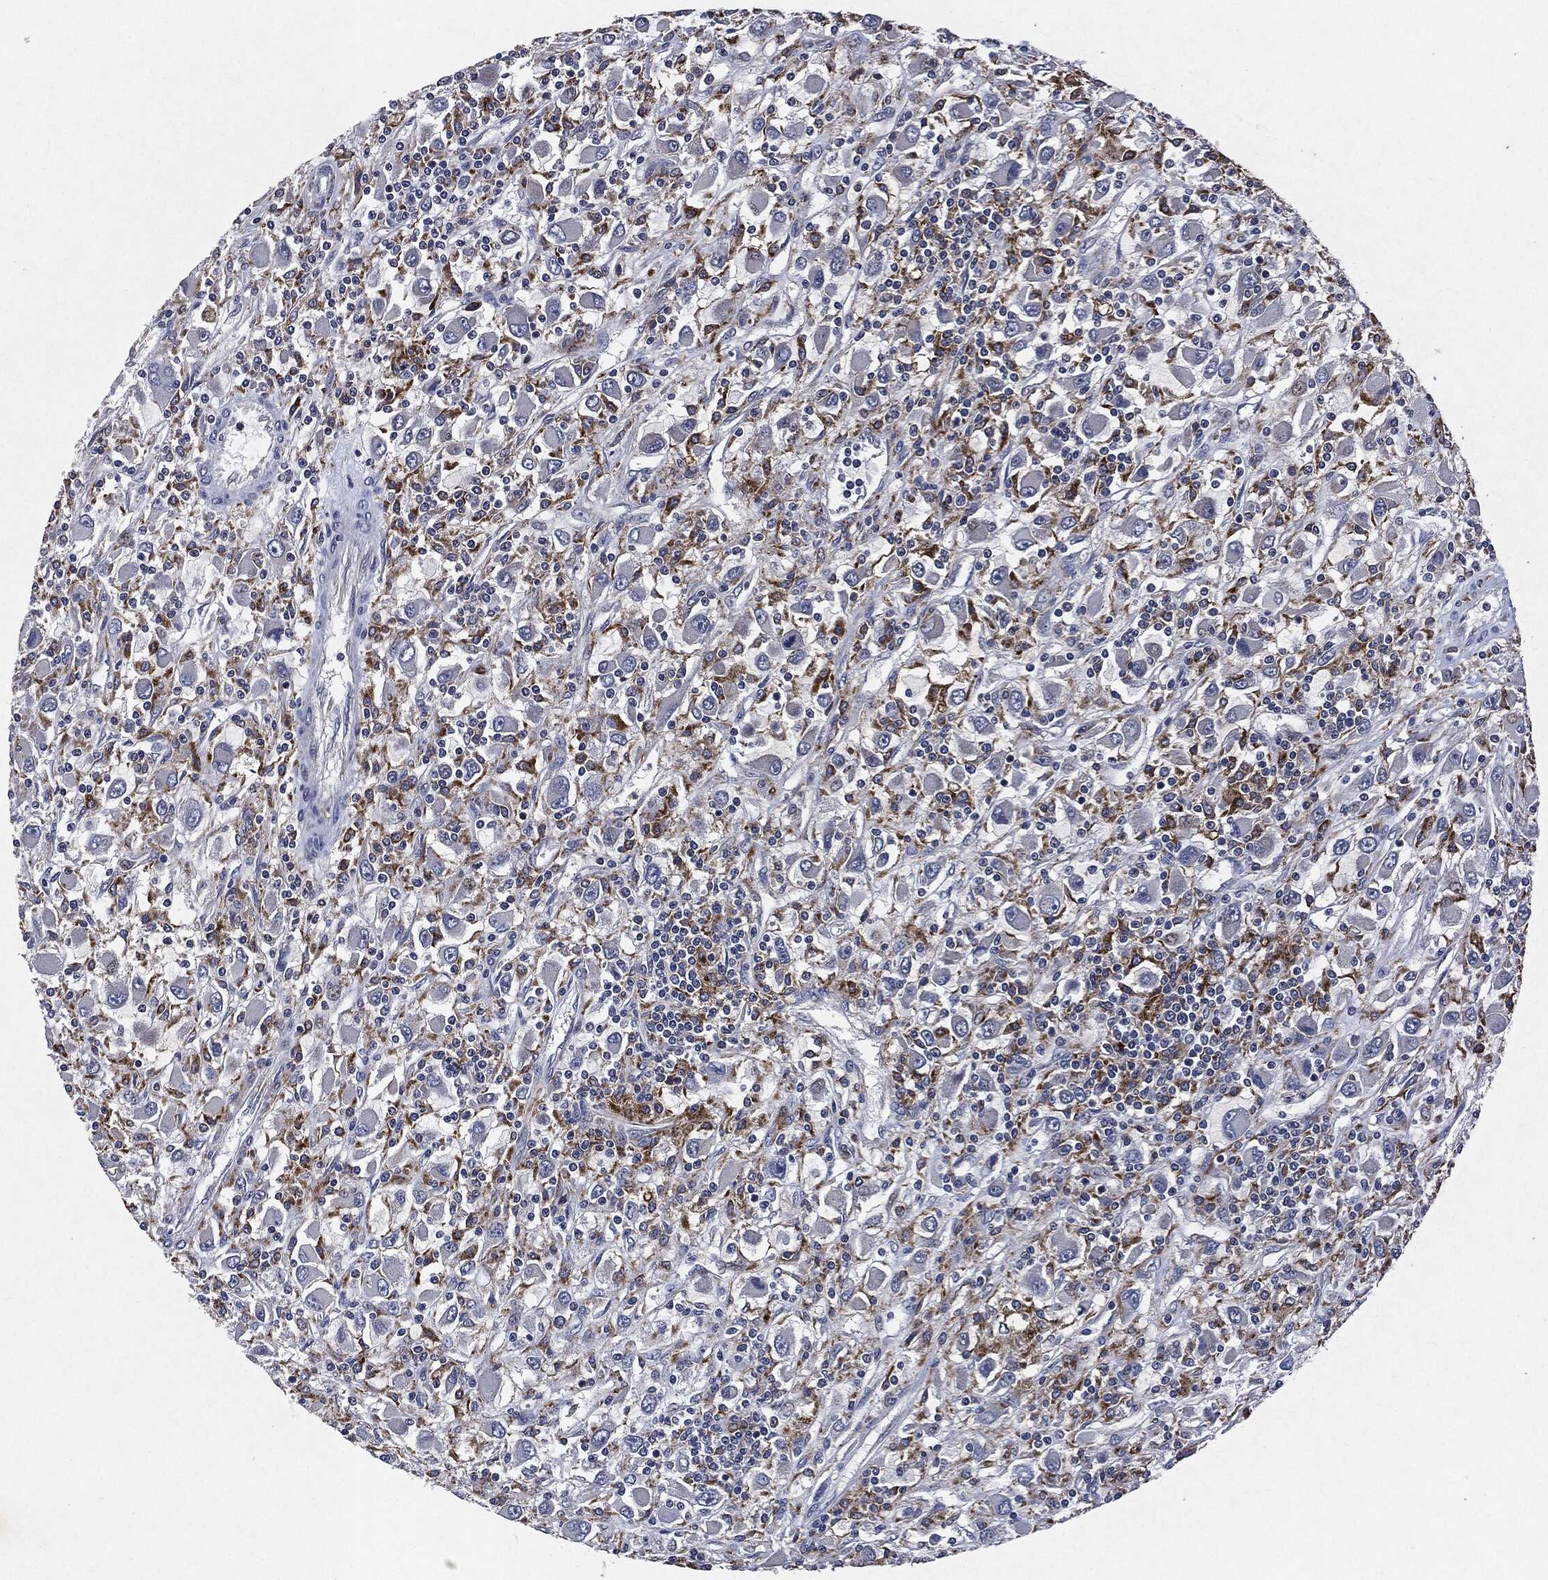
{"staining": {"intensity": "negative", "quantity": "none", "location": "none"}, "tissue": "renal cancer", "cell_type": "Tumor cells", "image_type": "cancer", "snomed": [{"axis": "morphology", "description": "Adenocarcinoma, NOS"}, {"axis": "topography", "description": "Kidney"}], "caption": "A high-resolution histopathology image shows immunohistochemistry (IHC) staining of renal adenocarcinoma, which reveals no significant expression in tumor cells.", "gene": "SLC31A2", "patient": {"sex": "female", "age": 67}}